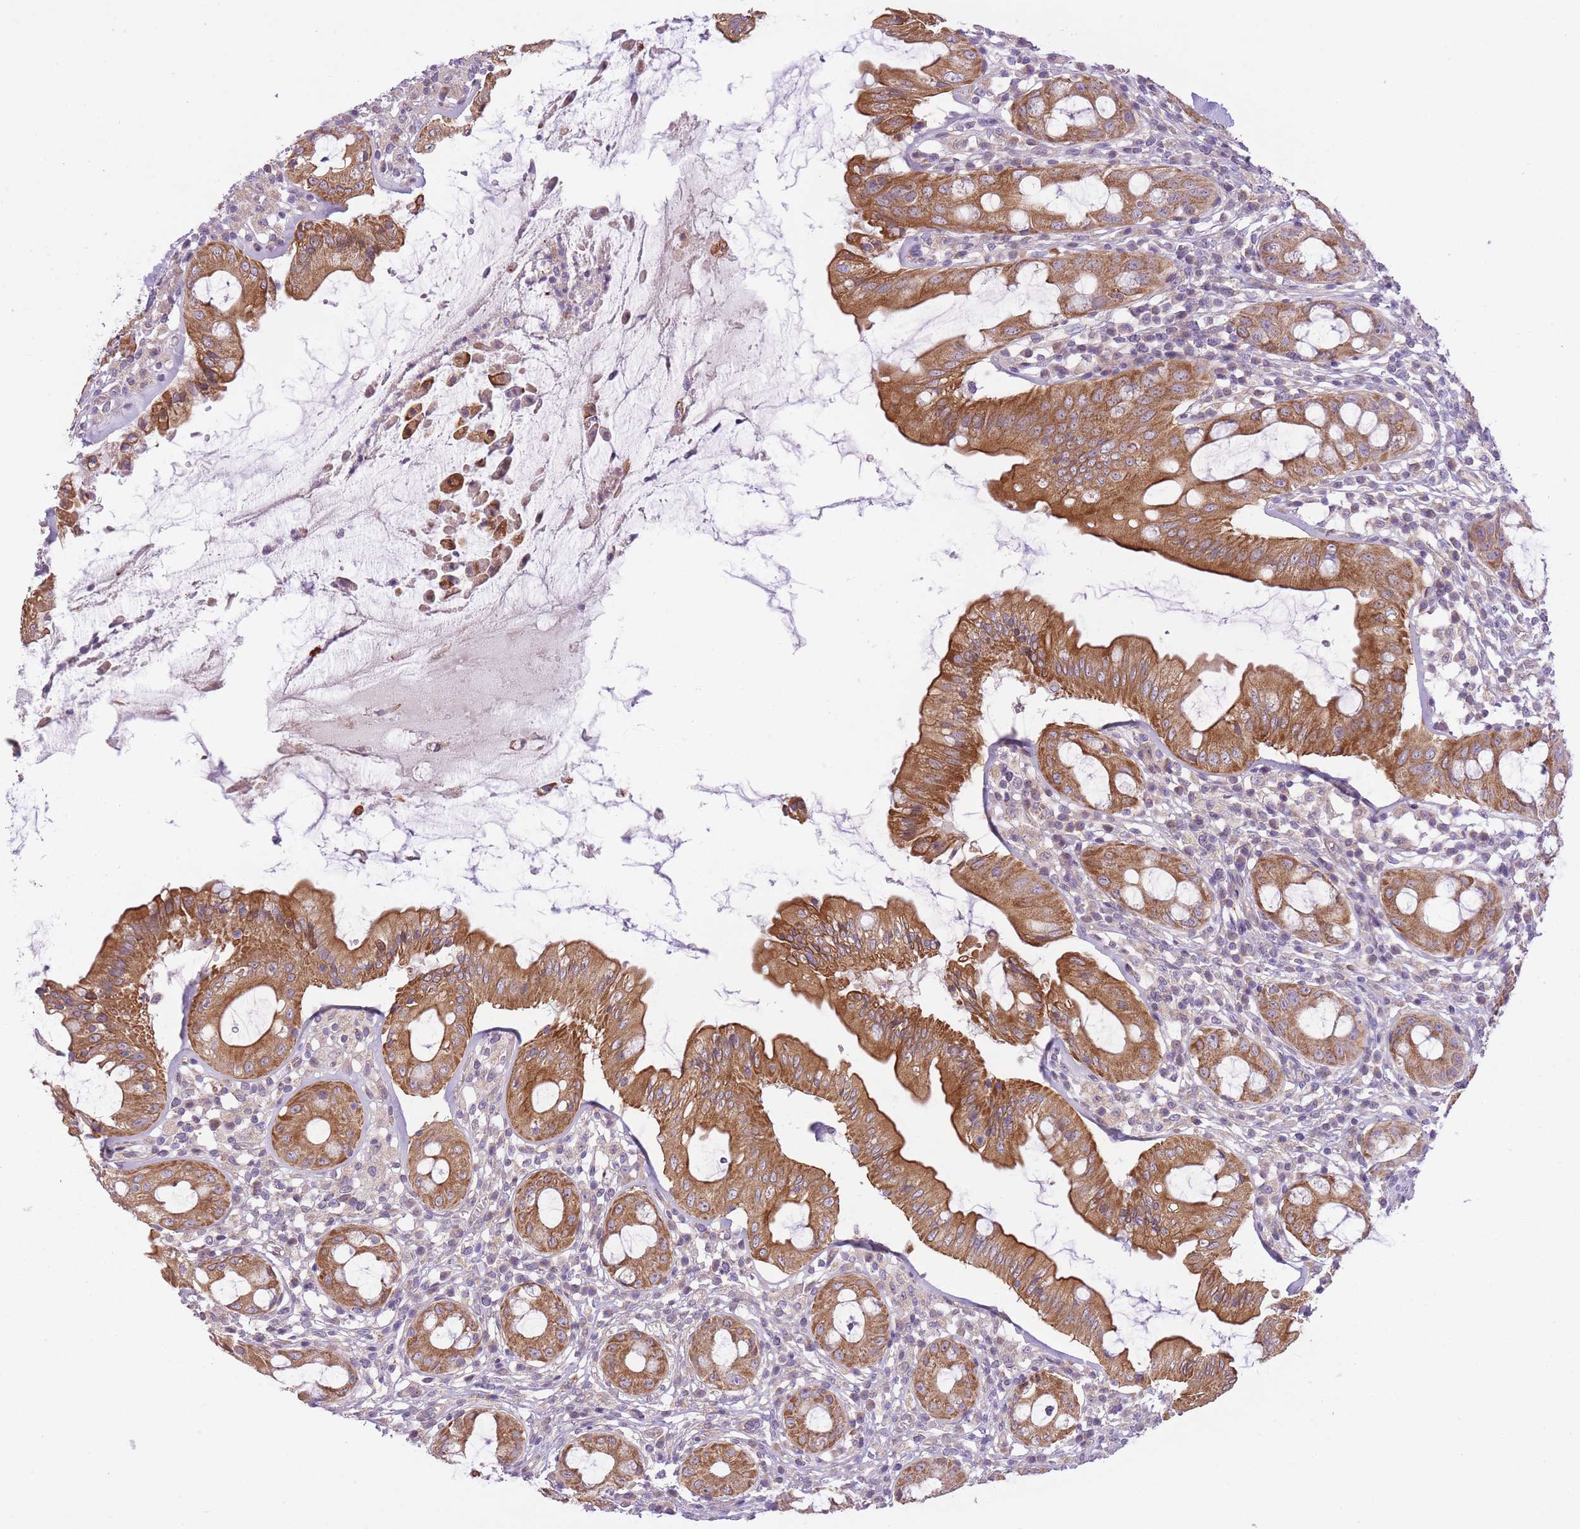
{"staining": {"intensity": "moderate", "quantity": ">75%", "location": "cytoplasmic/membranous"}, "tissue": "rectum", "cell_type": "Glandular cells", "image_type": "normal", "snomed": [{"axis": "morphology", "description": "Normal tissue, NOS"}, {"axis": "topography", "description": "Rectum"}], "caption": "Benign rectum was stained to show a protein in brown. There is medium levels of moderate cytoplasmic/membranous expression in approximately >75% of glandular cells. Nuclei are stained in blue.", "gene": "REV1", "patient": {"sex": "female", "age": 57}}